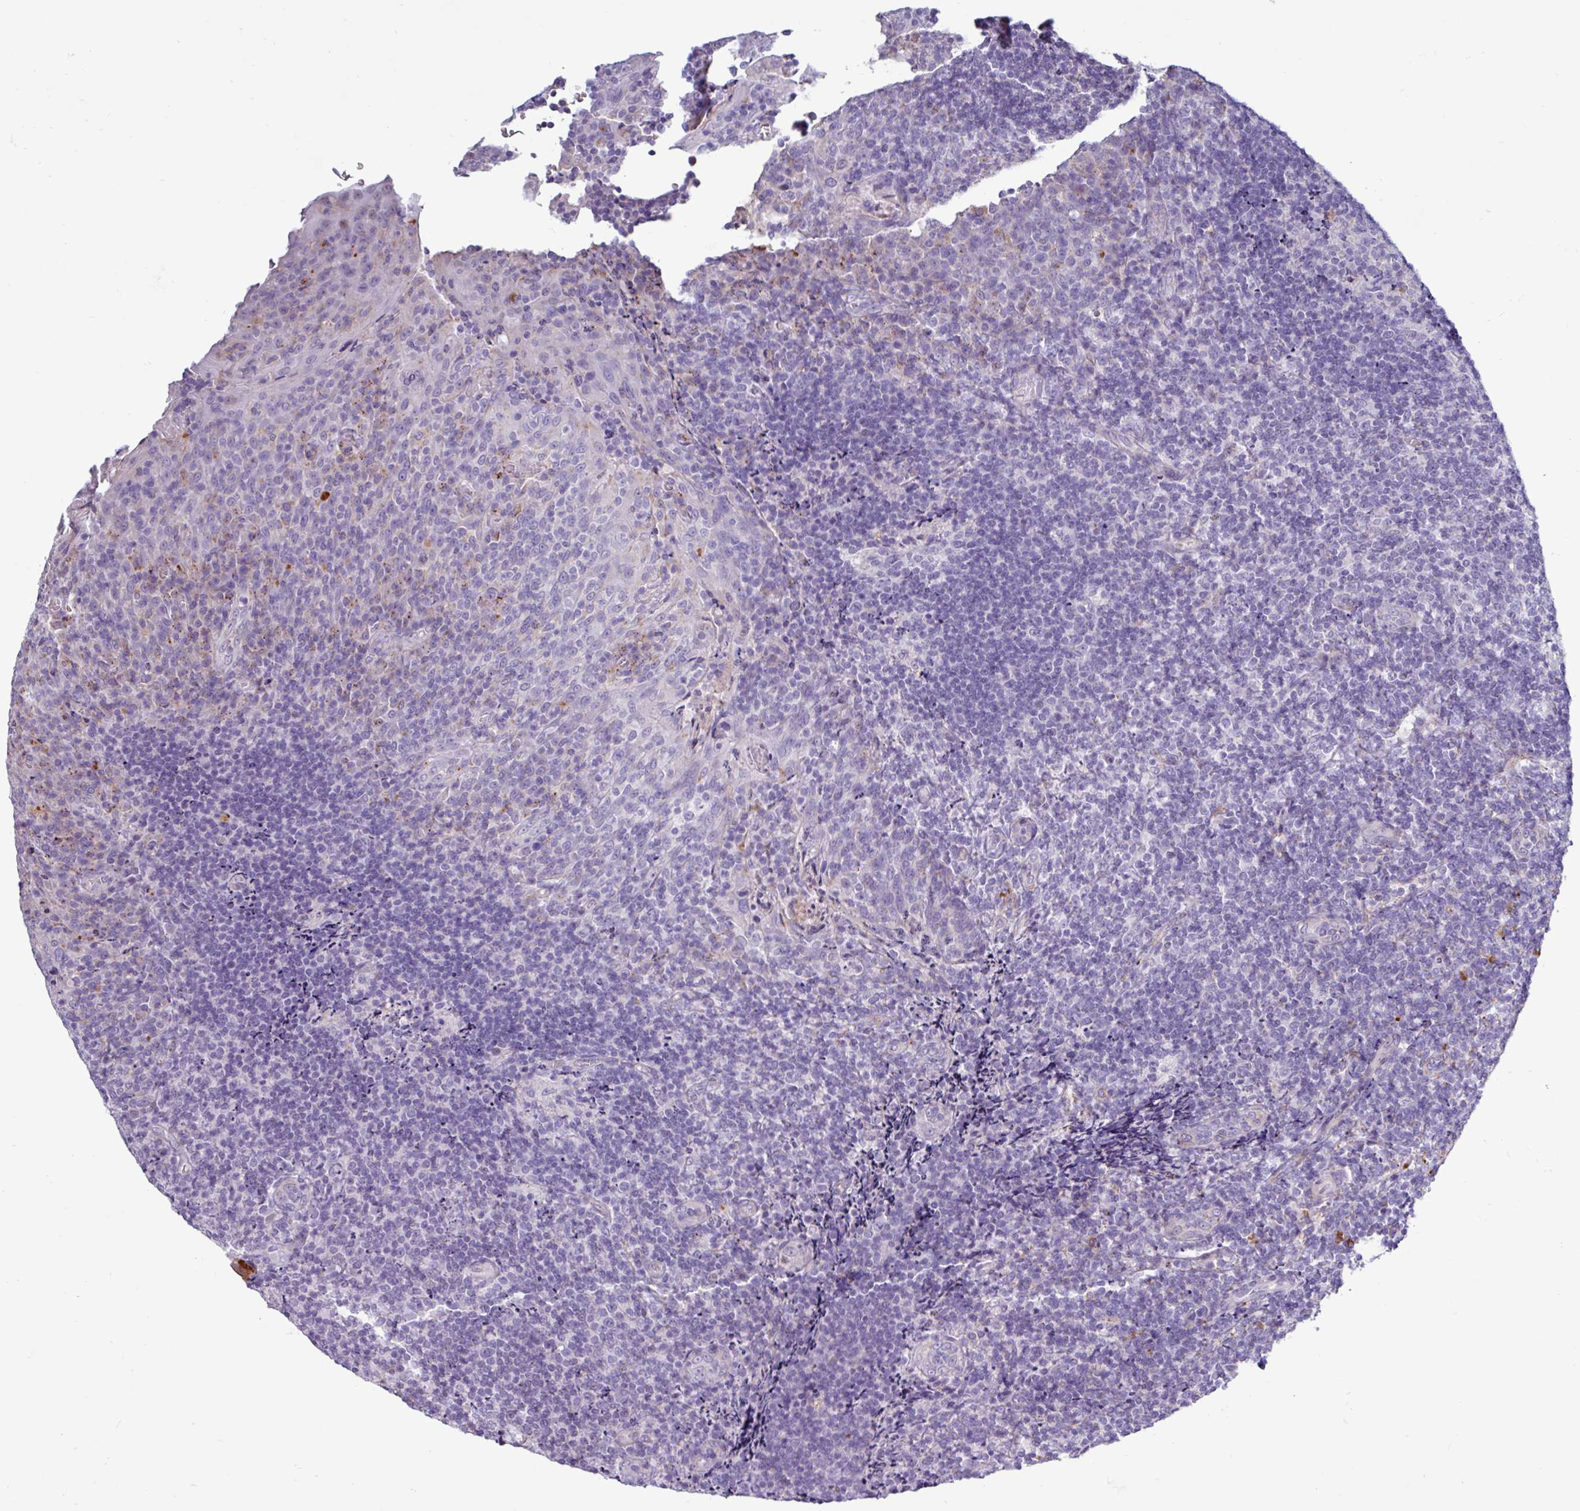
{"staining": {"intensity": "negative", "quantity": "none", "location": "none"}, "tissue": "tonsil", "cell_type": "Germinal center cells", "image_type": "normal", "snomed": [{"axis": "morphology", "description": "Normal tissue, NOS"}, {"axis": "topography", "description": "Tonsil"}], "caption": "DAB immunohistochemical staining of benign human tonsil displays no significant positivity in germinal center cells.", "gene": "AMIGO2", "patient": {"sex": "male", "age": 17}}